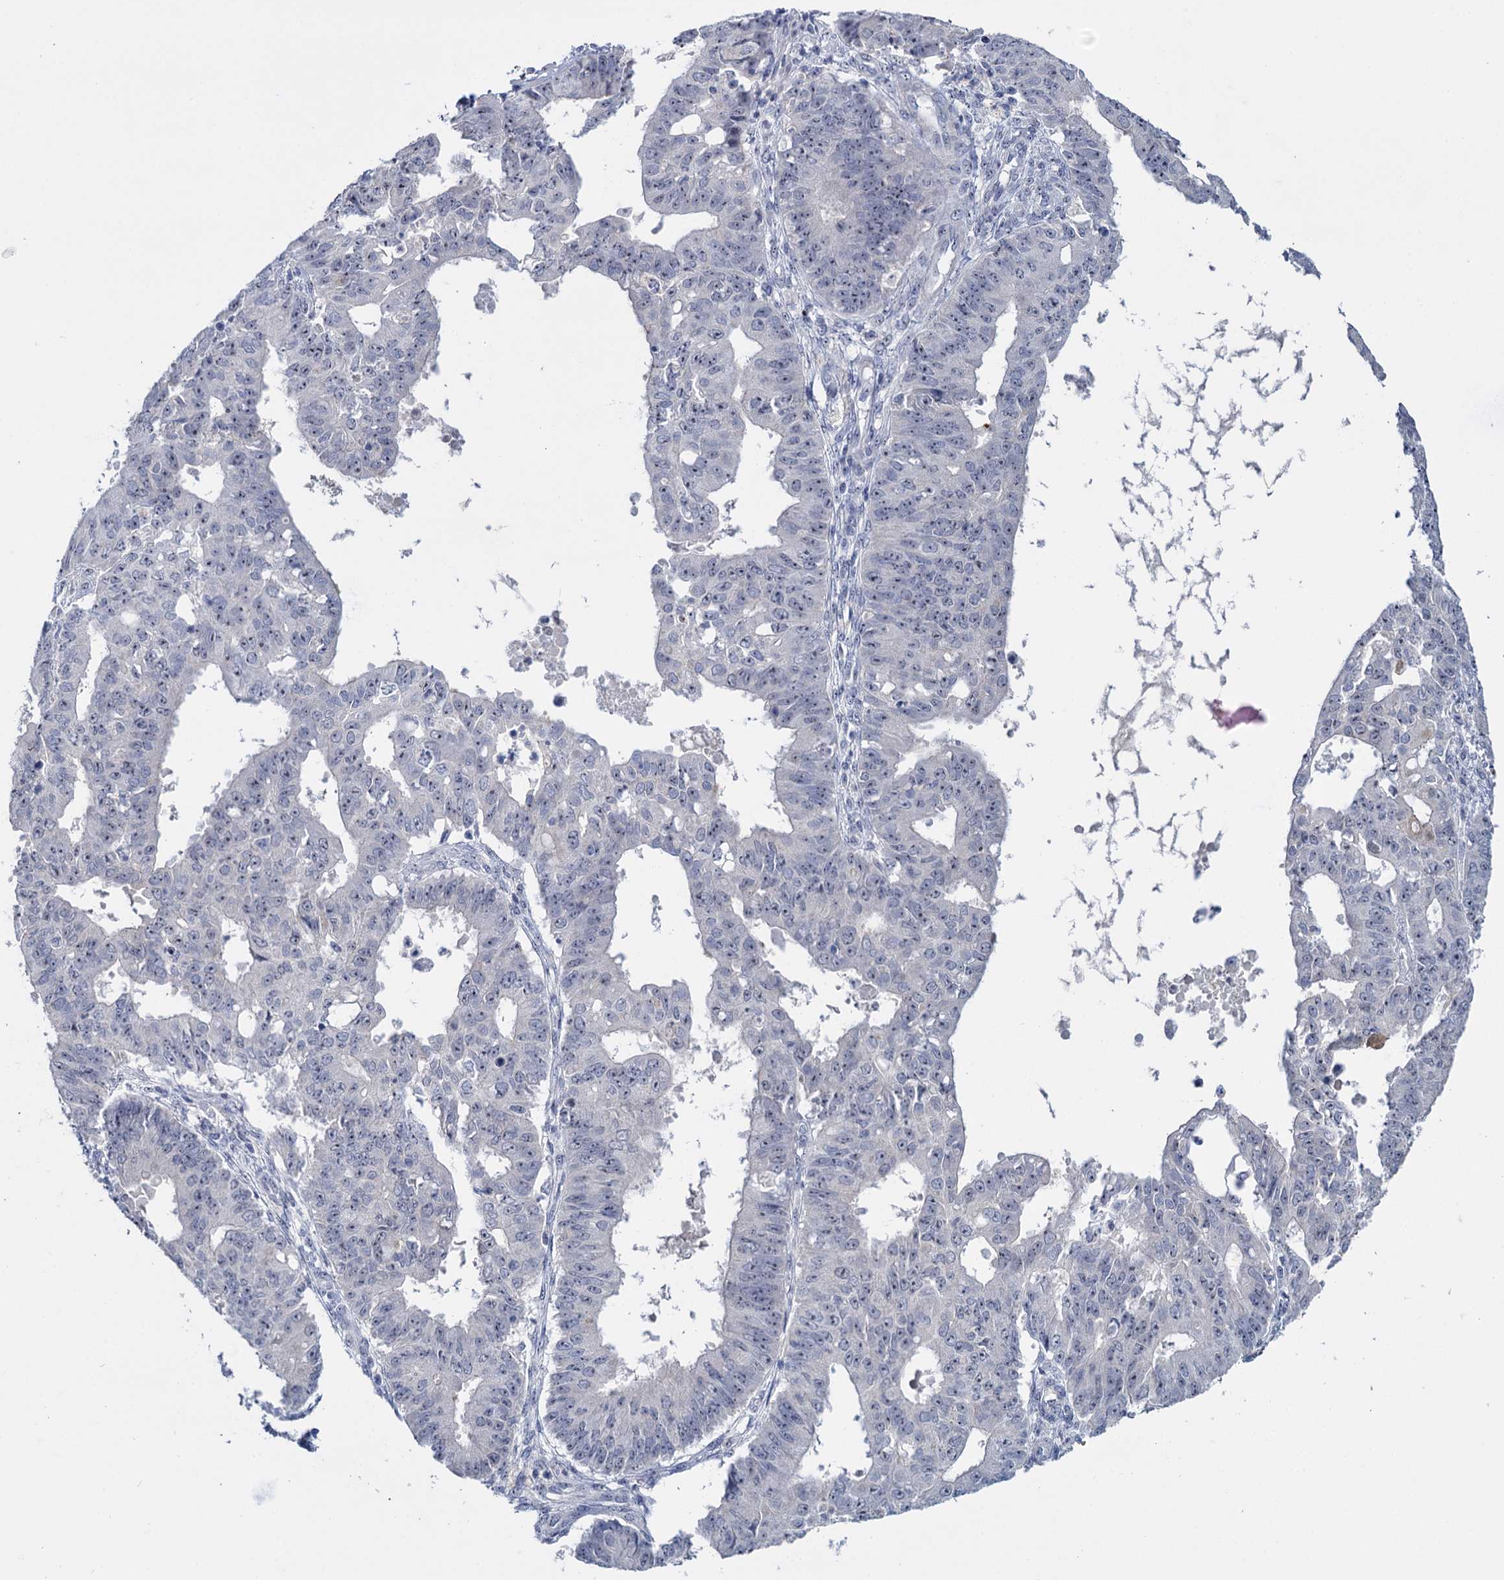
{"staining": {"intensity": "negative", "quantity": "none", "location": "none"}, "tissue": "ovarian cancer", "cell_type": "Tumor cells", "image_type": "cancer", "snomed": [{"axis": "morphology", "description": "Carcinoma, endometroid"}, {"axis": "topography", "description": "Appendix"}, {"axis": "topography", "description": "Ovary"}], "caption": "Immunohistochemical staining of ovarian cancer reveals no significant positivity in tumor cells.", "gene": "SFN", "patient": {"sex": "female", "age": 42}}